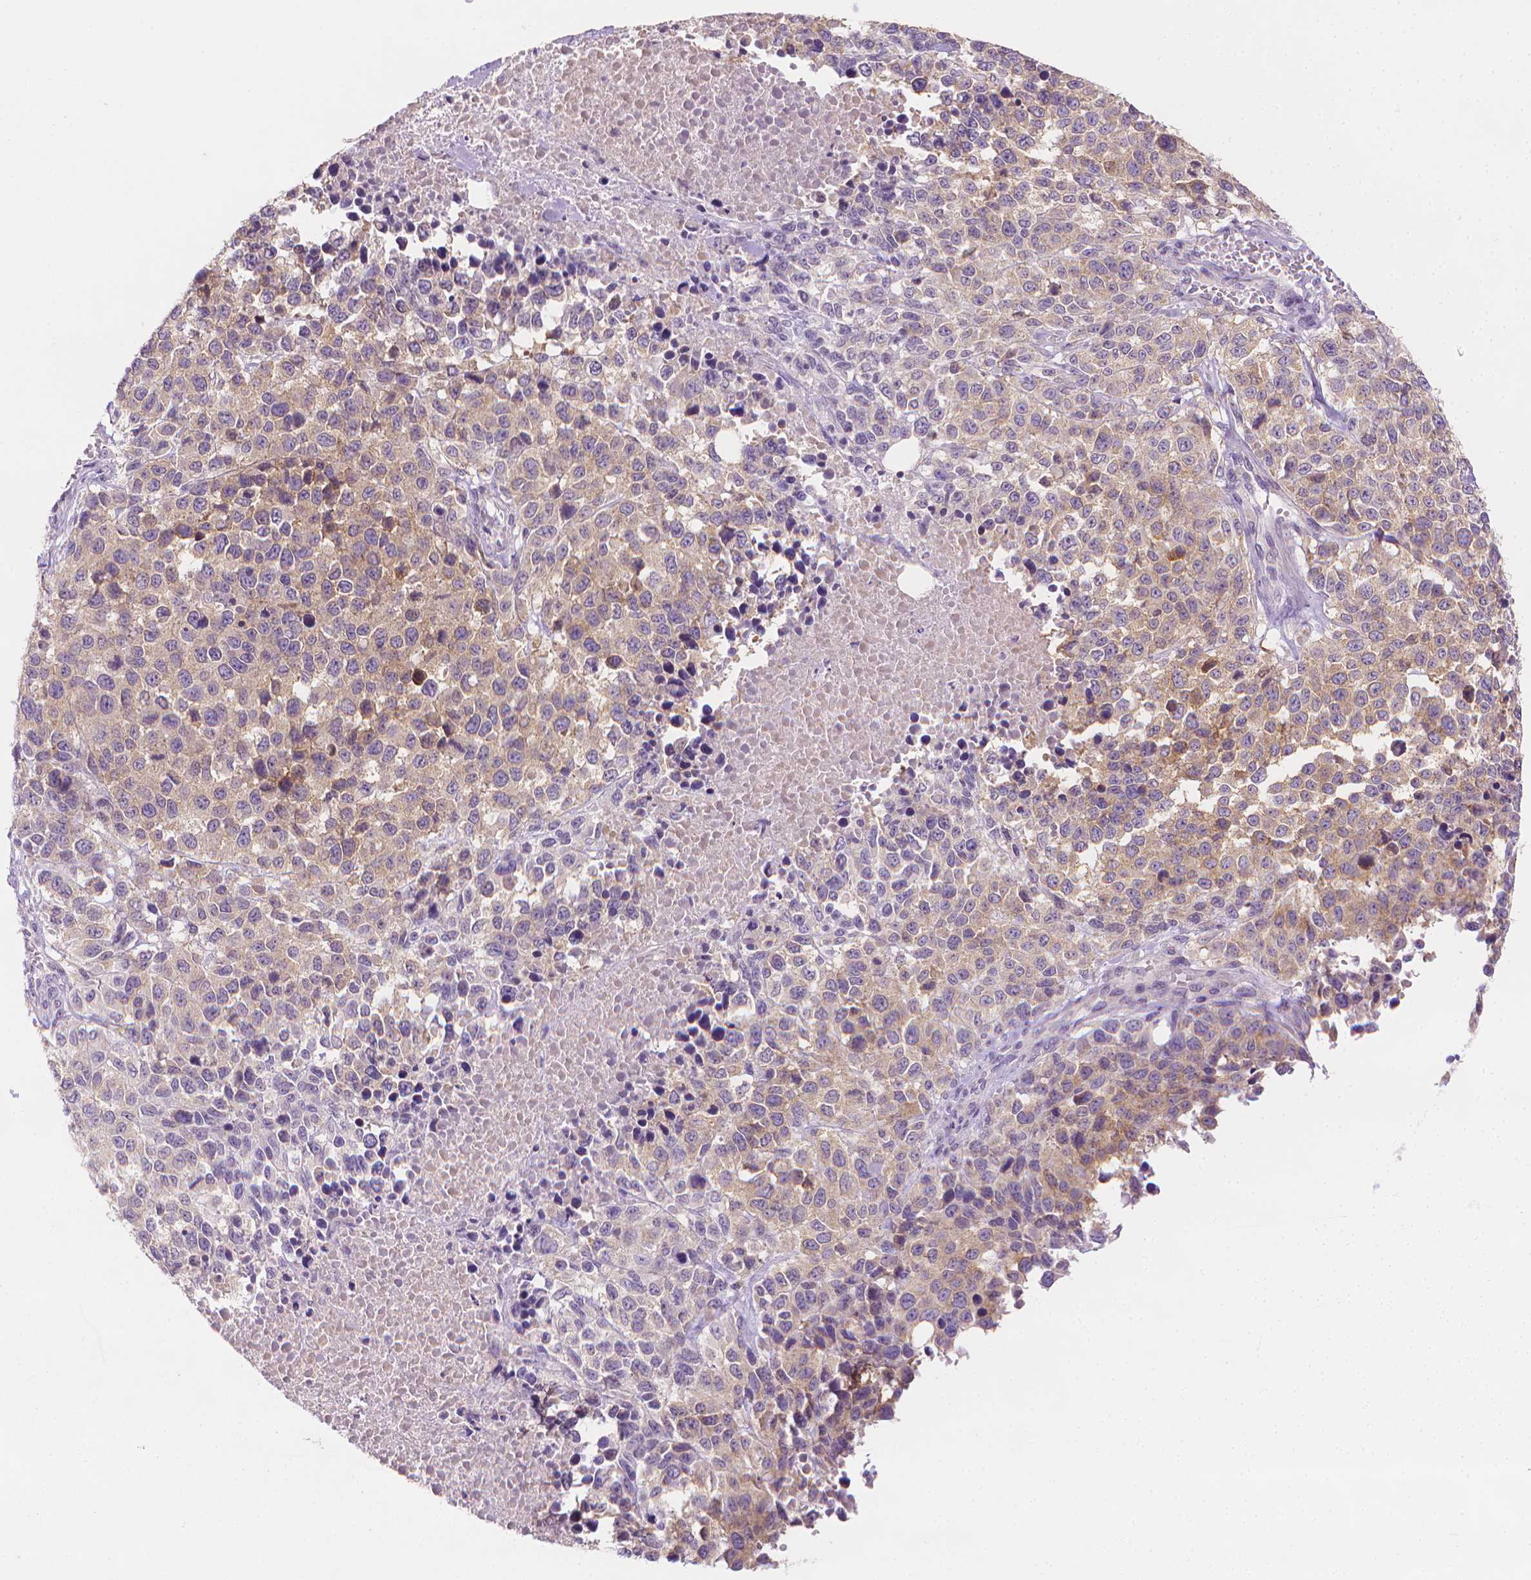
{"staining": {"intensity": "negative", "quantity": "none", "location": "none"}, "tissue": "melanoma", "cell_type": "Tumor cells", "image_type": "cancer", "snomed": [{"axis": "morphology", "description": "Malignant melanoma, Metastatic site"}, {"axis": "topography", "description": "Skin"}], "caption": "A histopathology image of human malignant melanoma (metastatic site) is negative for staining in tumor cells.", "gene": "FASN", "patient": {"sex": "male", "age": 84}}